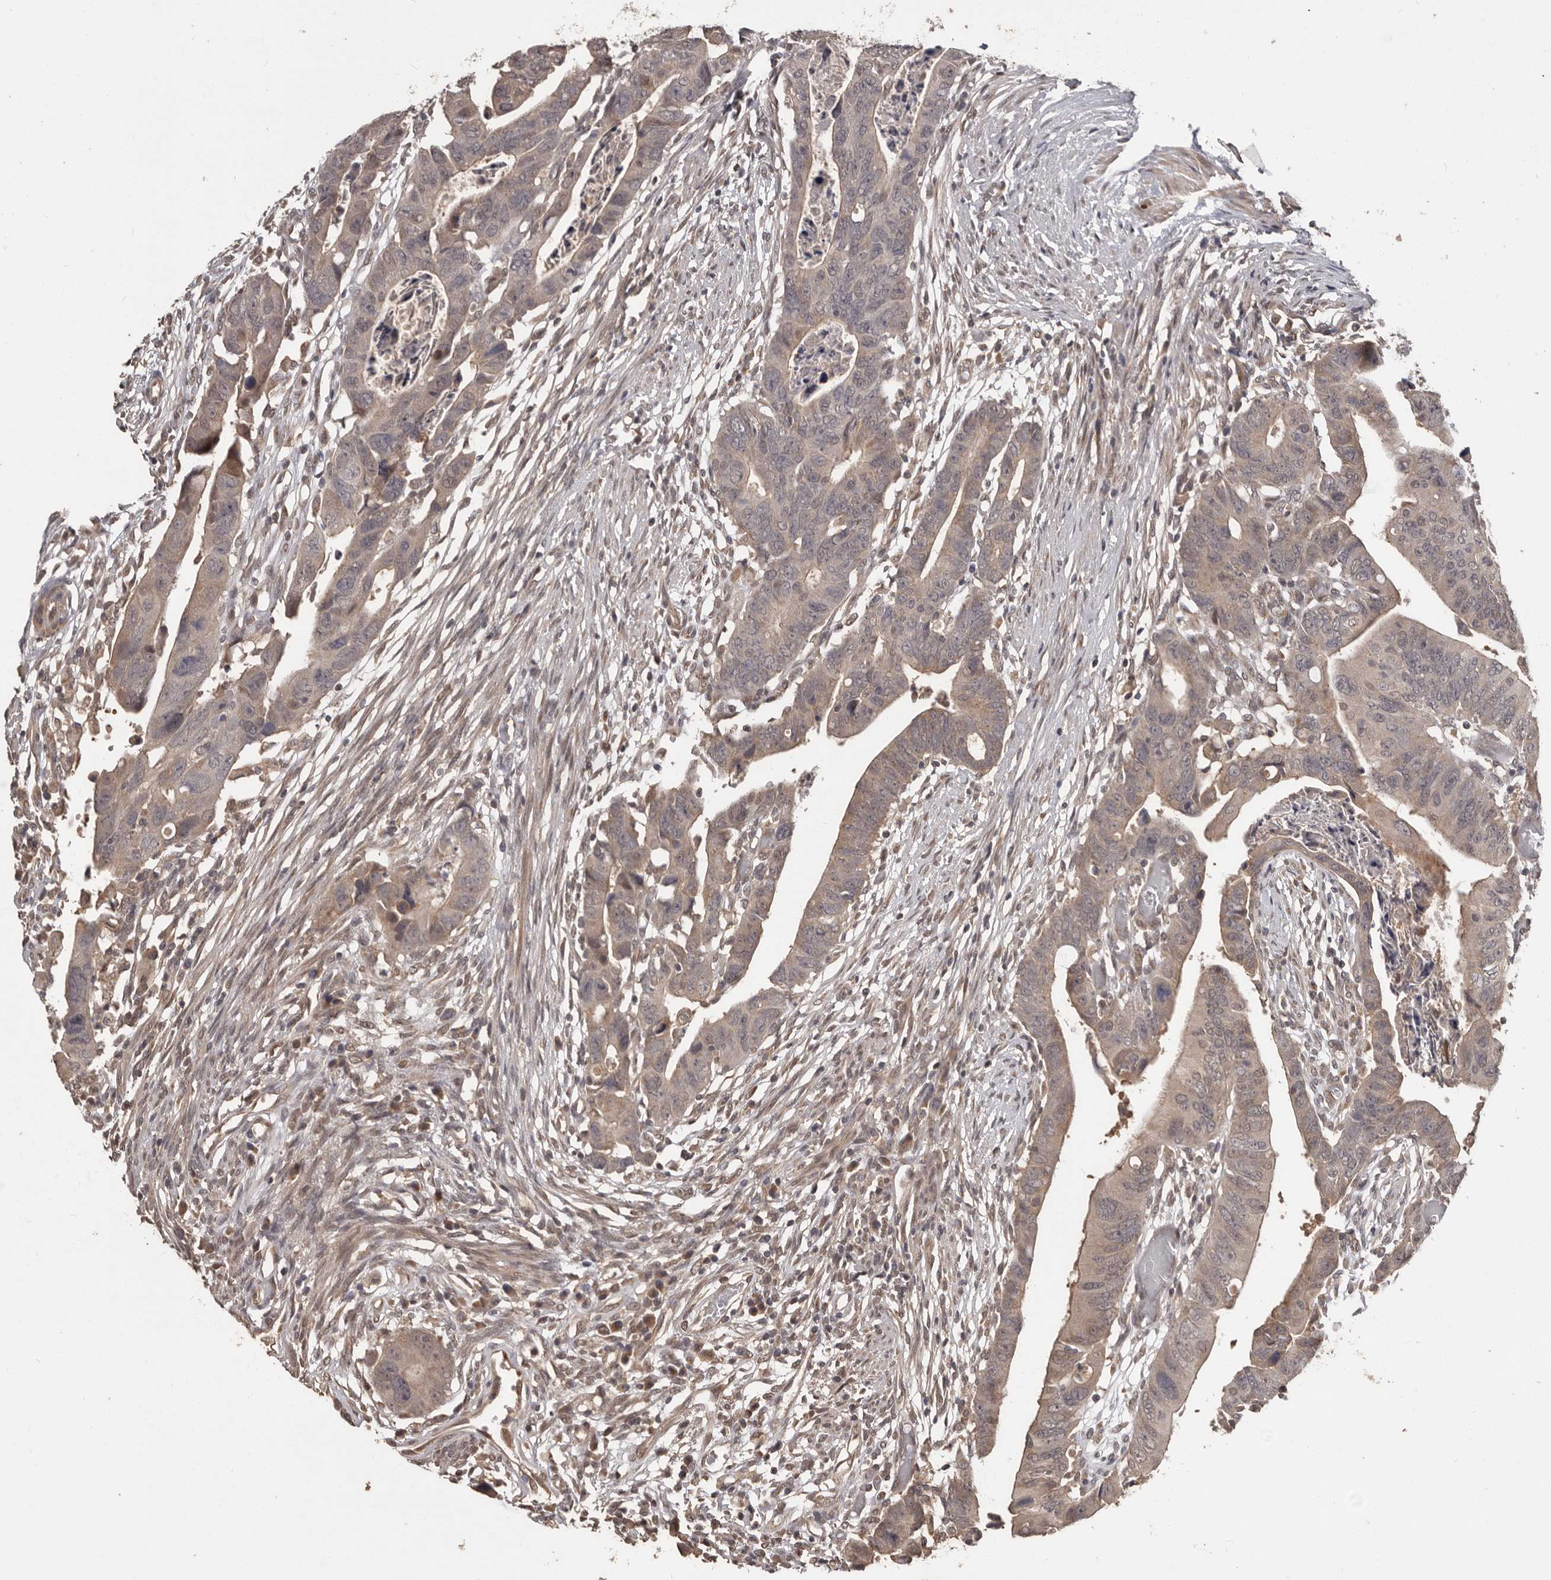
{"staining": {"intensity": "weak", "quantity": ">75%", "location": "cytoplasmic/membranous"}, "tissue": "colorectal cancer", "cell_type": "Tumor cells", "image_type": "cancer", "snomed": [{"axis": "morphology", "description": "Adenocarcinoma, NOS"}, {"axis": "topography", "description": "Rectum"}], "caption": "Tumor cells exhibit low levels of weak cytoplasmic/membranous expression in about >75% of cells in human colorectal cancer.", "gene": "ZFP14", "patient": {"sex": "female", "age": 65}}